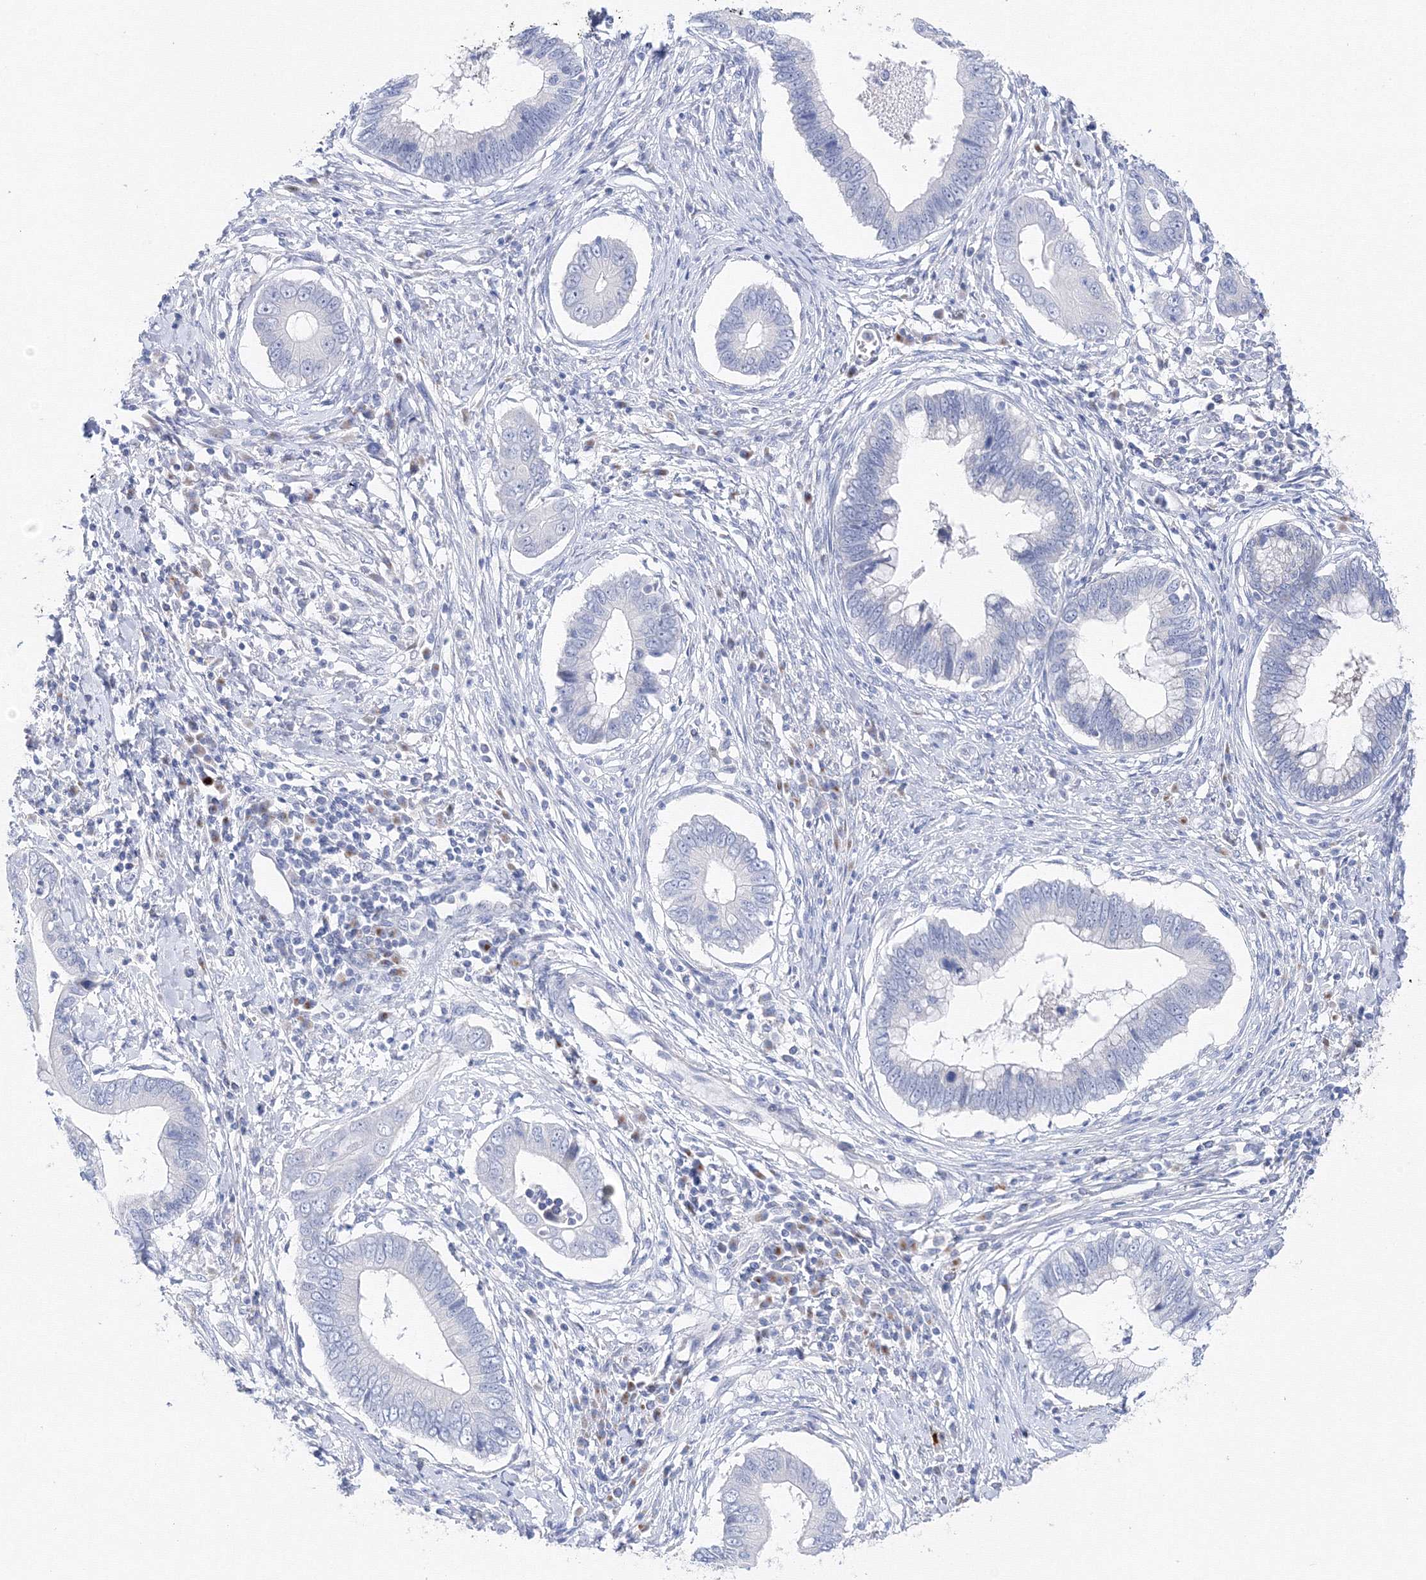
{"staining": {"intensity": "negative", "quantity": "none", "location": "none"}, "tissue": "cervical cancer", "cell_type": "Tumor cells", "image_type": "cancer", "snomed": [{"axis": "morphology", "description": "Adenocarcinoma, NOS"}, {"axis": "topography", "description": "Cervix"}], "caption": "Cervical cancer (adenocarcinoma) stained for a protein using immunohistochemistry (IHC) shows no positivity tumor cells.", "gene": "TAMM41", "patient": {"sex": "female", "age": 44}}